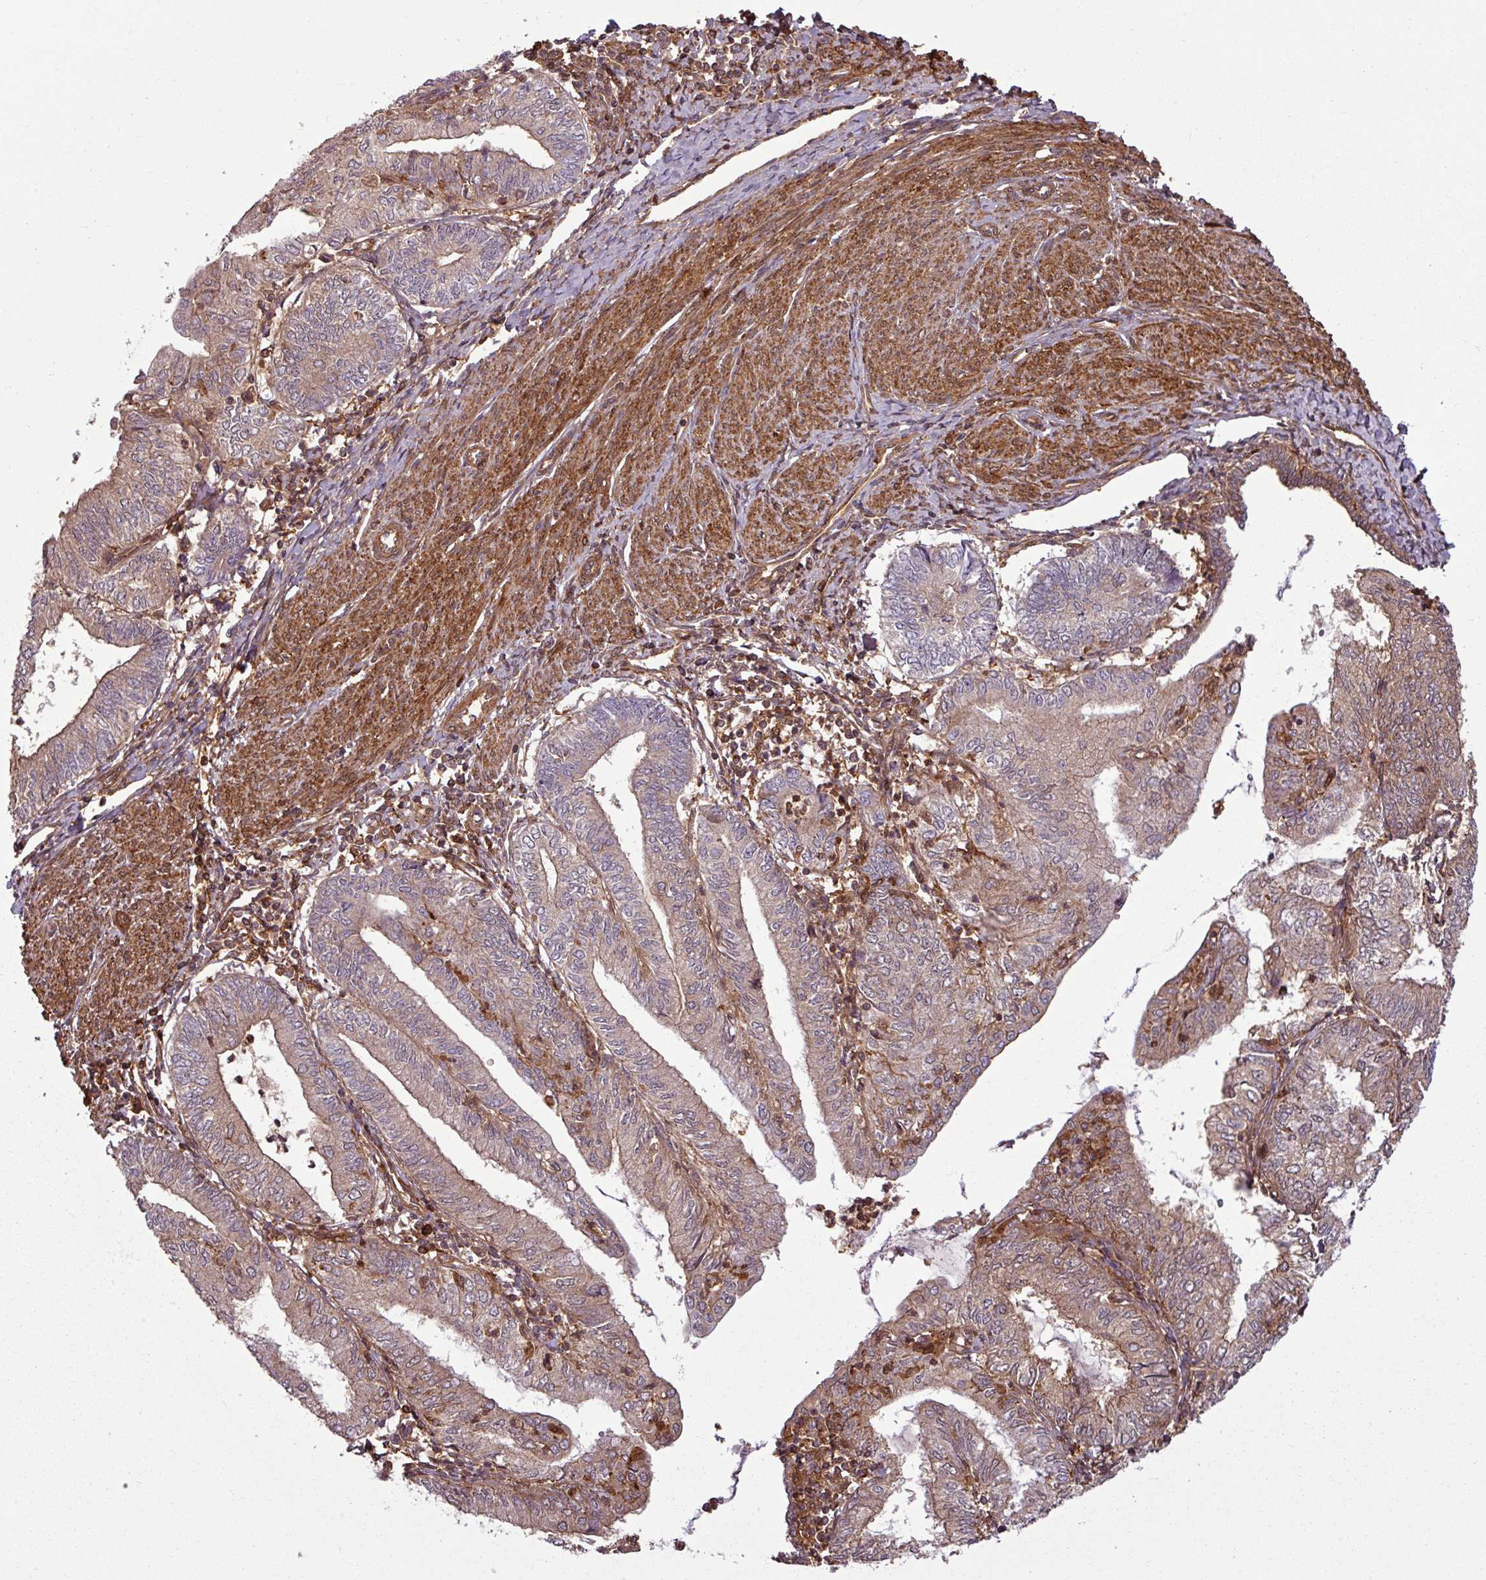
{"staining": {"intensity": "weak", "quantity": ">75%", "location": "cytoplasmic/membranous"}, "tissue": "endometrial cancer", "cell_type": "Tumor cells", "image_type": "cancer", "snomed": [{"axis": "morphology", "description": "Adenocarcinoma, NOS"}, {"axis": "topography", "description": "Endometrium"}], "caption": "There is low levels of weak cytoplasmic/membranous expression in tumor cells of adenocarcinoma (endometrial), as demonstrated by immunohistochemical staining (brown color).", "gene": "SH3BGRL", "patient": {"sex": "female", "age": 66}}